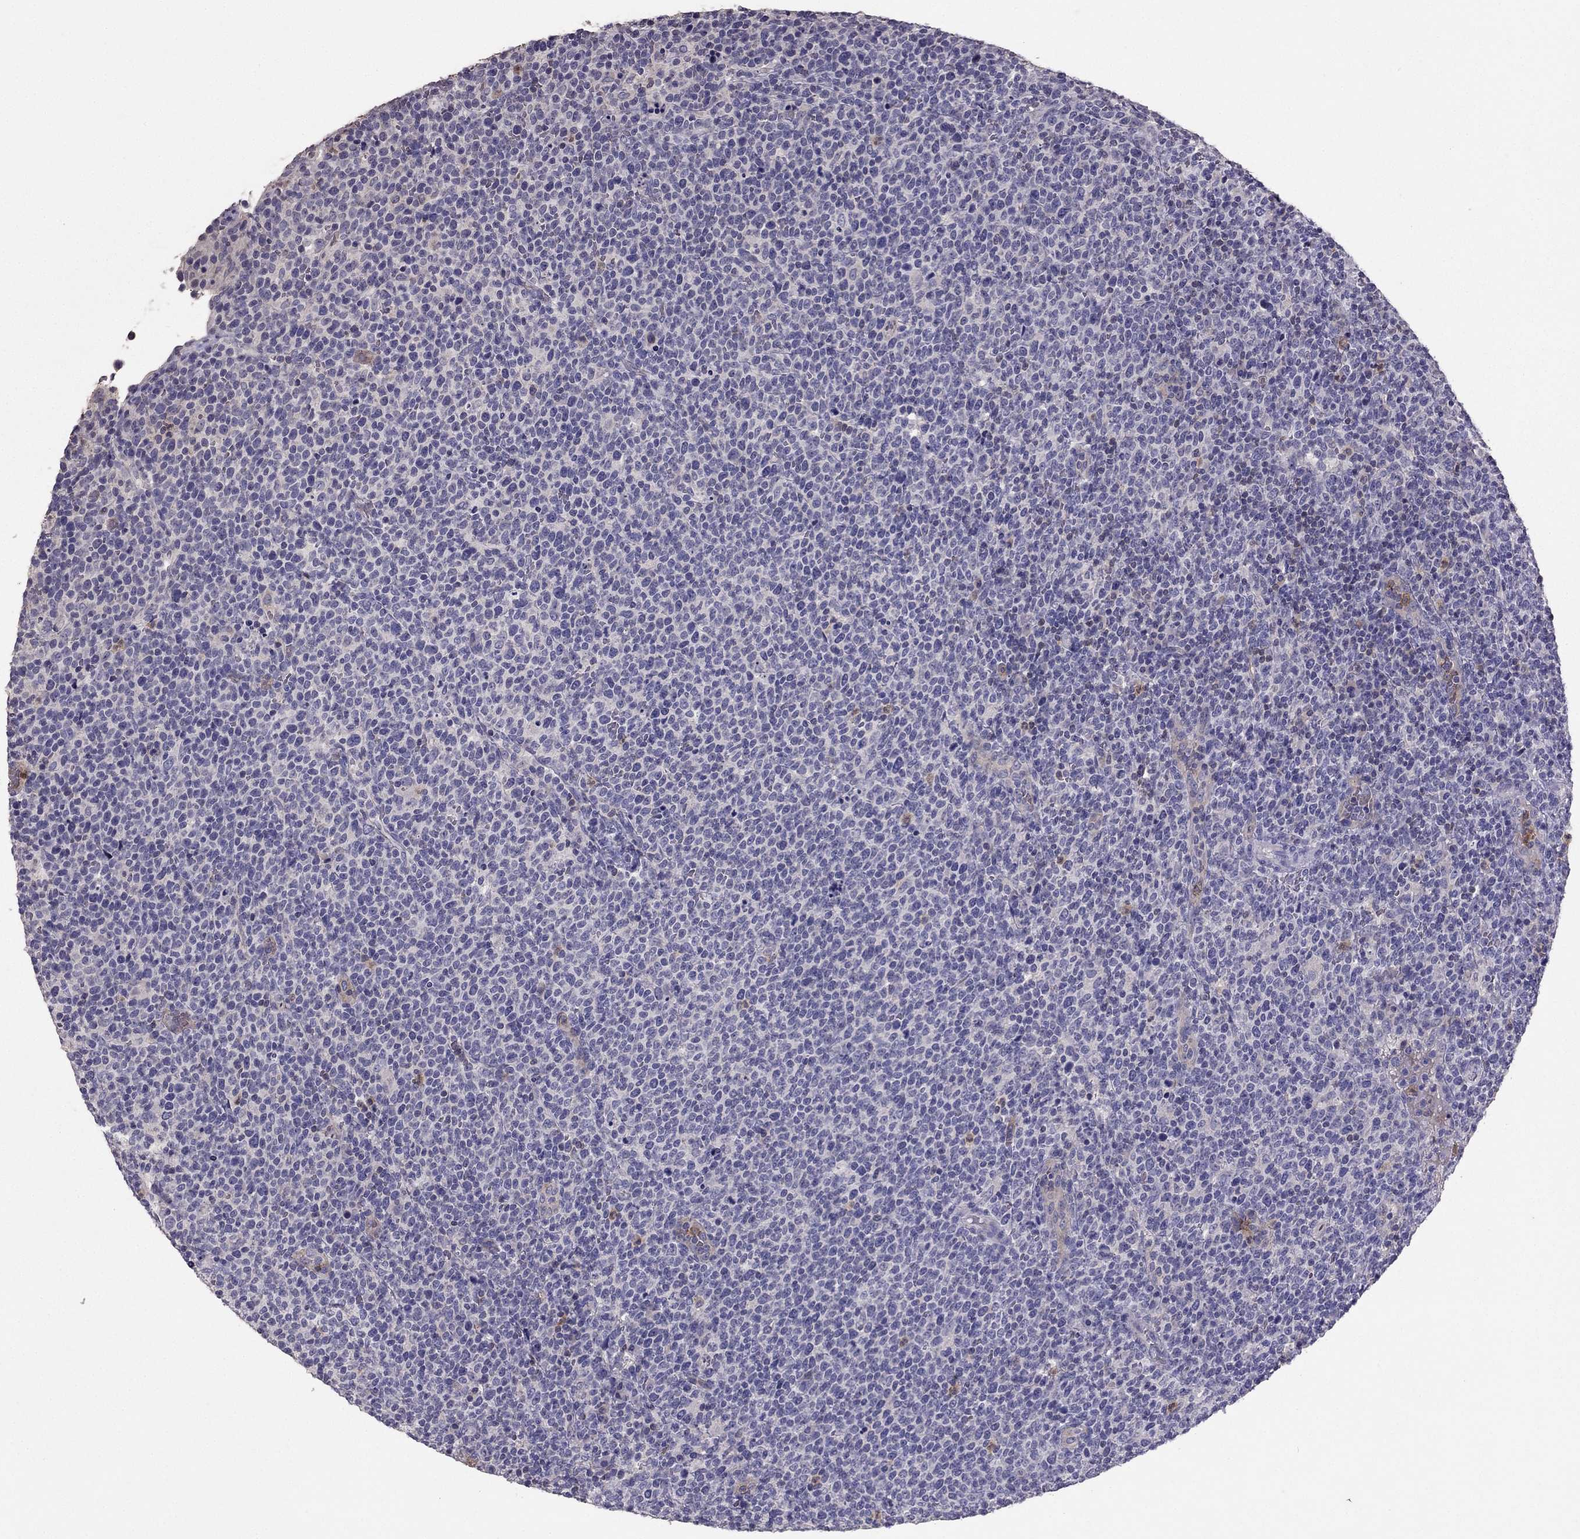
{"staining": {"intensity": "negative", "quantity": "none", "location": "none"}, "tissue": "lymphoma", "cell_type": "Tumor cells", "image_type": "cancer", "snomed": [{"axis": "morphology", "description": "Malignant lymphoma, non-Hodgkin's type, High grade"}, {"axis": "topography", "description": "Lymph node"}], "caption": "The immunohistochemistry (IHC) image has no significant expression in tumor cells of lymphoma tissue.", "gene": "RFLNB", "patient": {"sex": "male", "age": 61}}